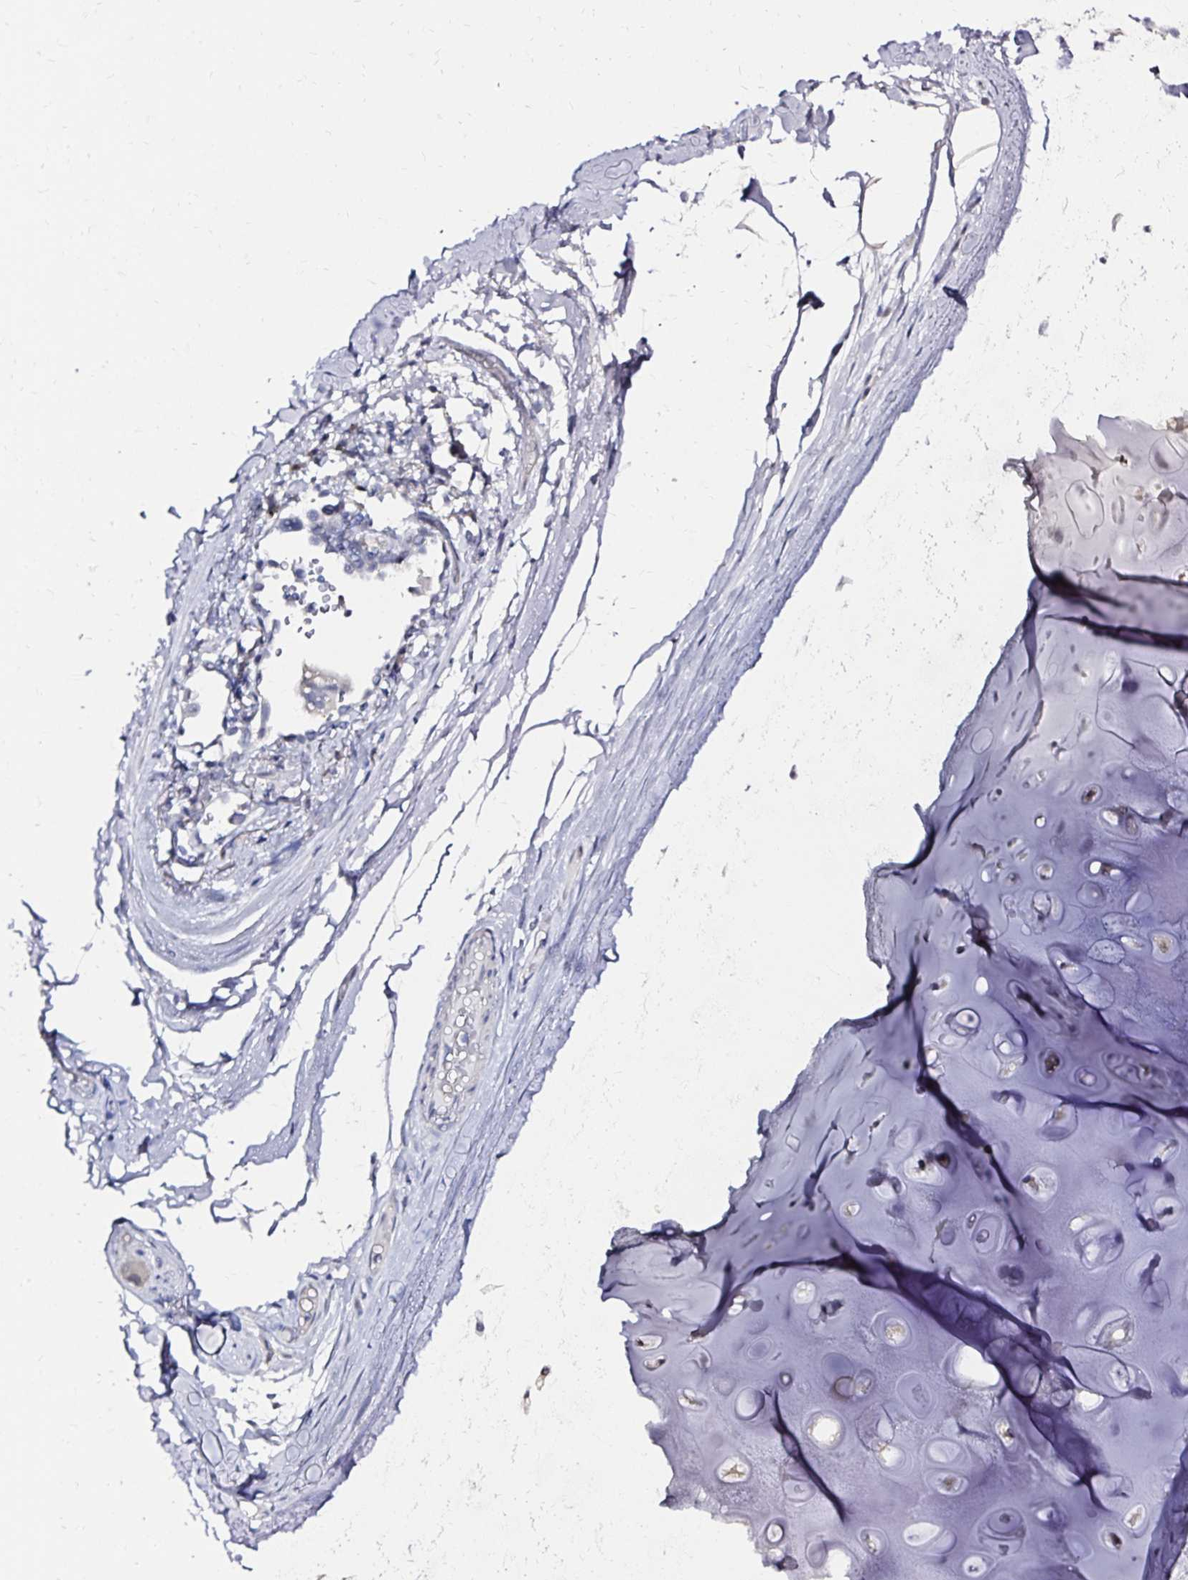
{"staining": {"intensity": "negative", "quantity": "none", "location": "none"}, "tissue": "adipose tissue", "cell_type": "Adipocytes", "image_type": "normal", "snomed": [{"axis": "morphology", "description": "Normal tissue, NOS"}, {"axis": "topography", "description": "Cartilage tissue"}, {"axis": "topography", "description": "Bronchus"}], "caption": "This image is of normal adipose tissue stained with IHC to label a protein in brown with the nuclei are counter-stained blue. There is no positivity in adipocytes.", "gene": "SLC5A1", "patient": {"sex": "male", "age": 64}}